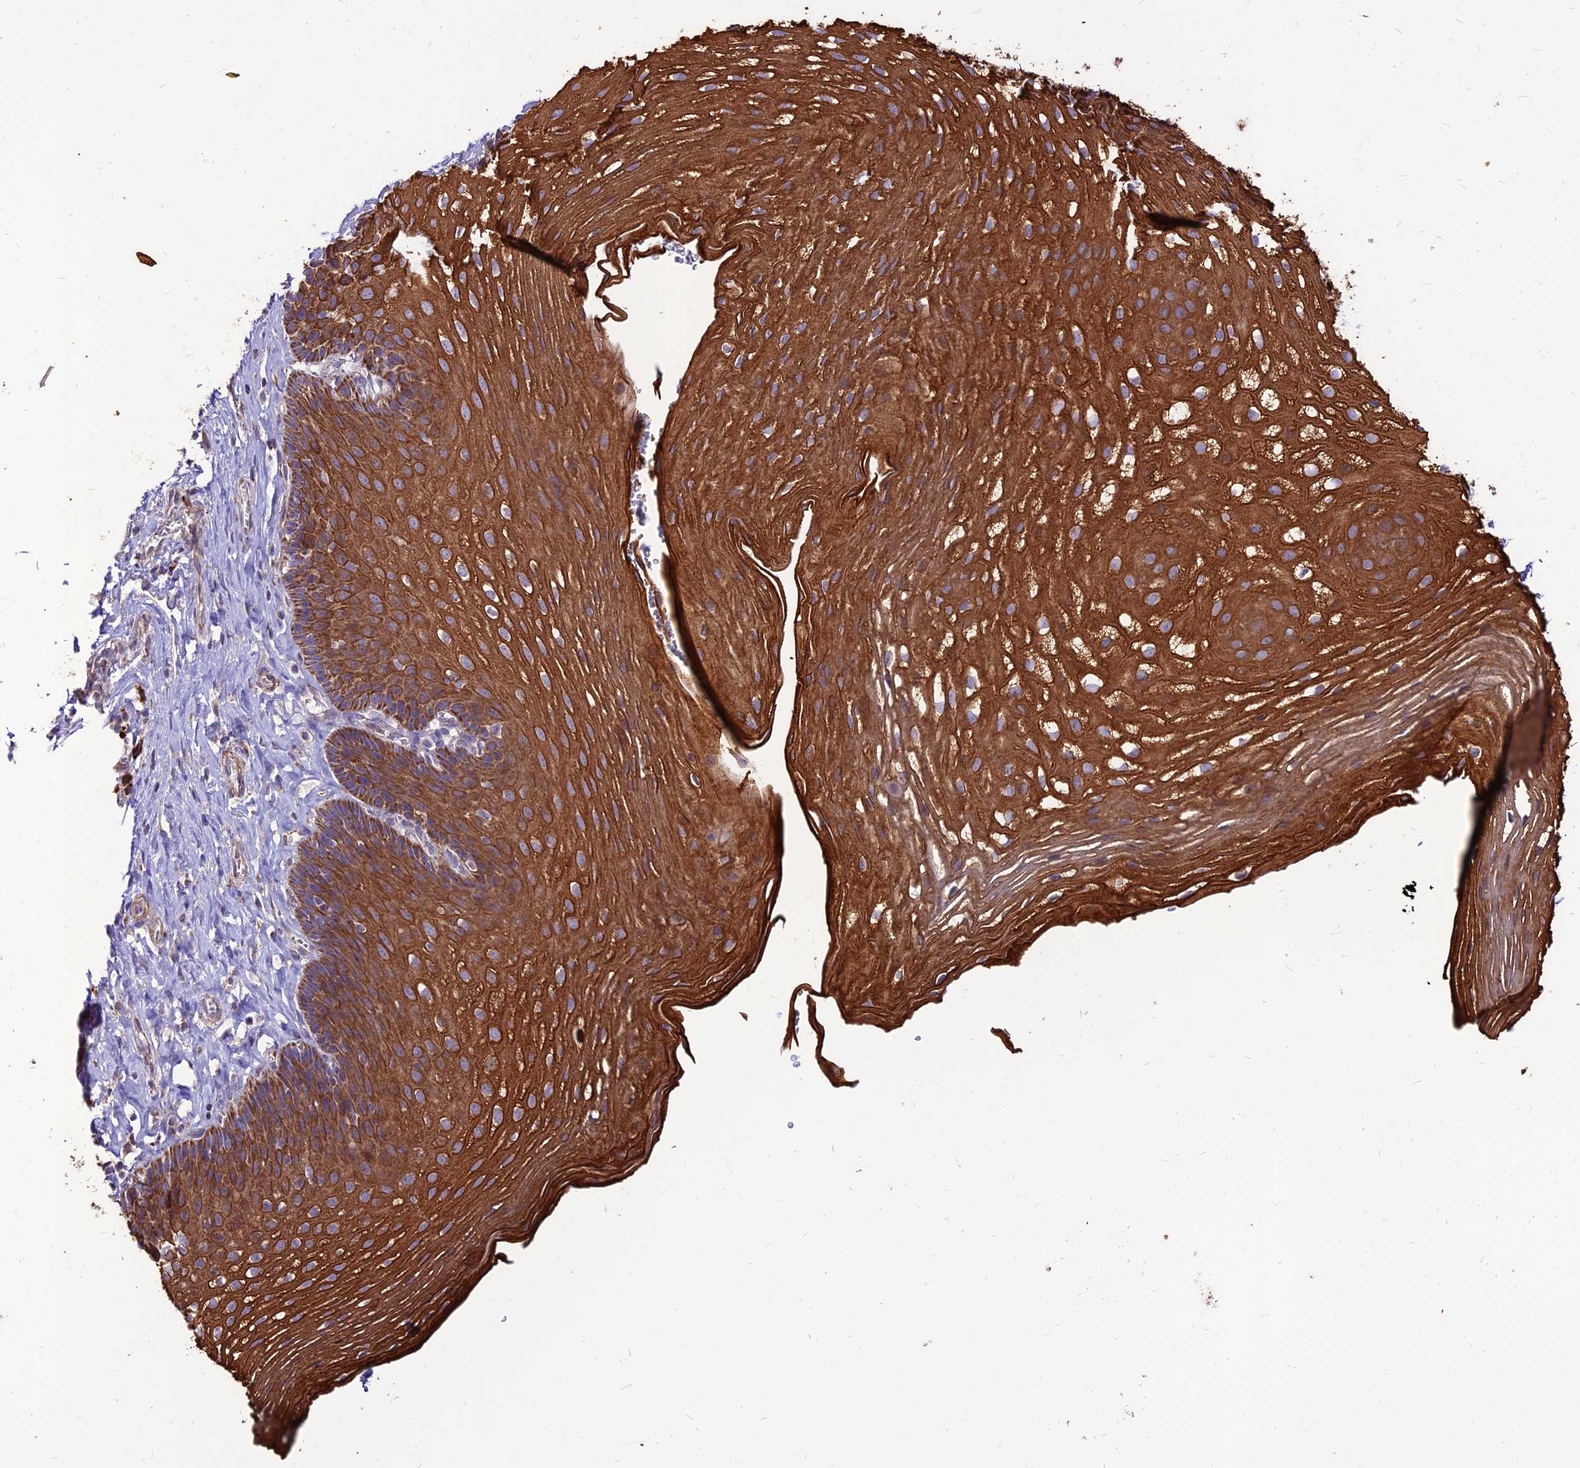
{"staining": {"intensity": "strong", "quantity": ">75%", "location": "cytoplasmic/membranous"}, "tissue": "esophagus", "cell_type": "Squamous epithelial cells", "image_type": "normal", "snomed": [{"axis": "morphology", "description": "Normal tissue, NOS"}, {"axis": "topography", "description": "Esophagus"}], "caption": "A high-resolution image shows immunohistochemistry (IHC) staining of normal esophagus, which reveals strong cytoplasmic/membranous expression in approximately >75% of squamous epithelial cells.", "gene": "ECI1", "patient": {"sex": "female", "age": 66}}